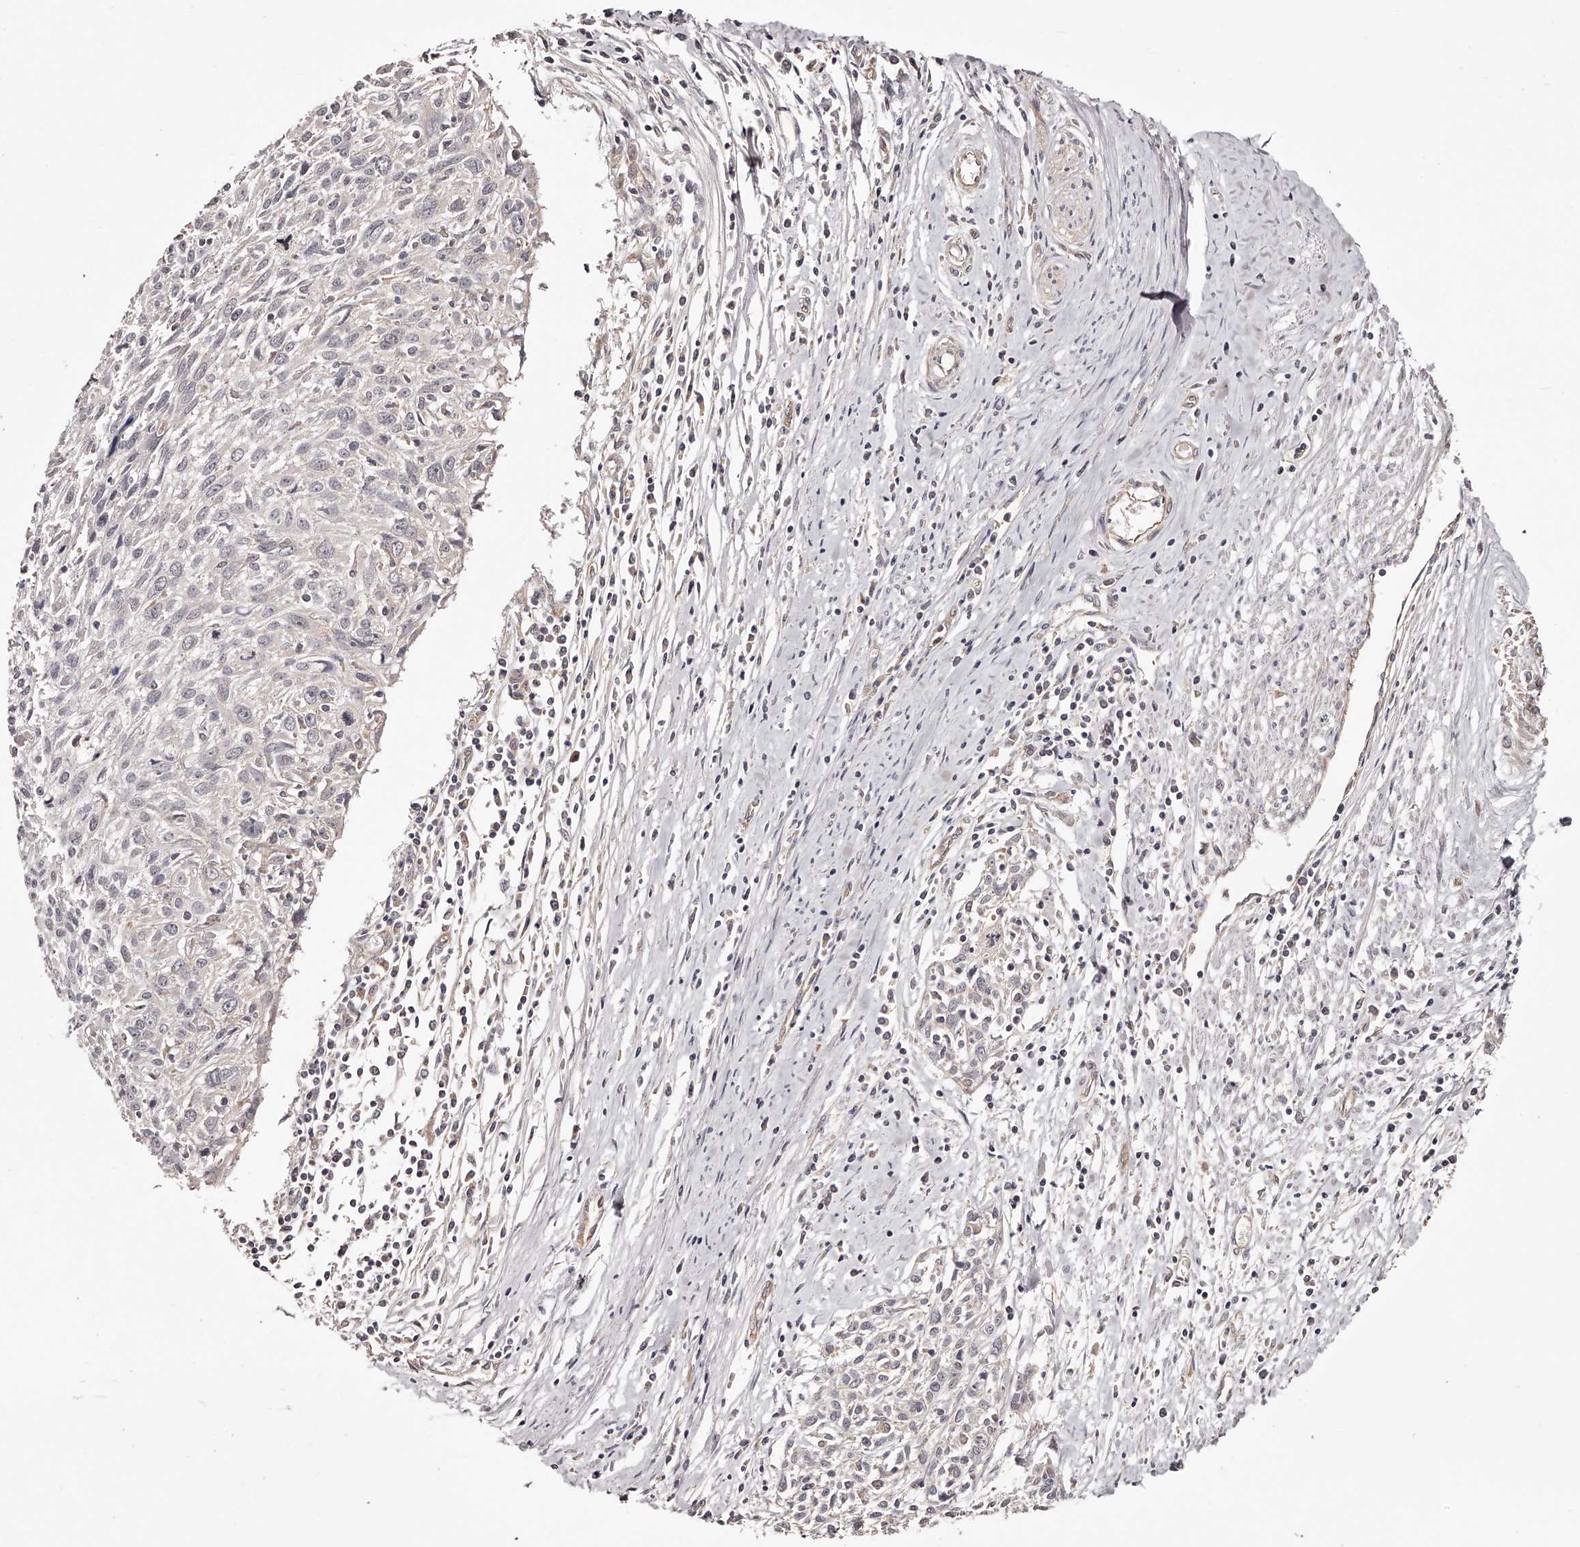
{"staining": {"intensity": "negative", "quantity": "none", "location": "none"}, "tissue": "cervical cancer", "cell_type": "Tumor cells", "image_type": "cancer", "snomed": [{"axis": "morphology", "description": "Squamous cell carcinoma, NOS"}, {"axis": "topography", "description": "Cervix"}], "caption": "This is a photomicrograph of immunohistochemistry (IHC) staining of cervical squamous cell carcinoma, which shows no staining in tumor cells.", "gene": "USP21", "patient": {"sex": "female", "age": 51}}